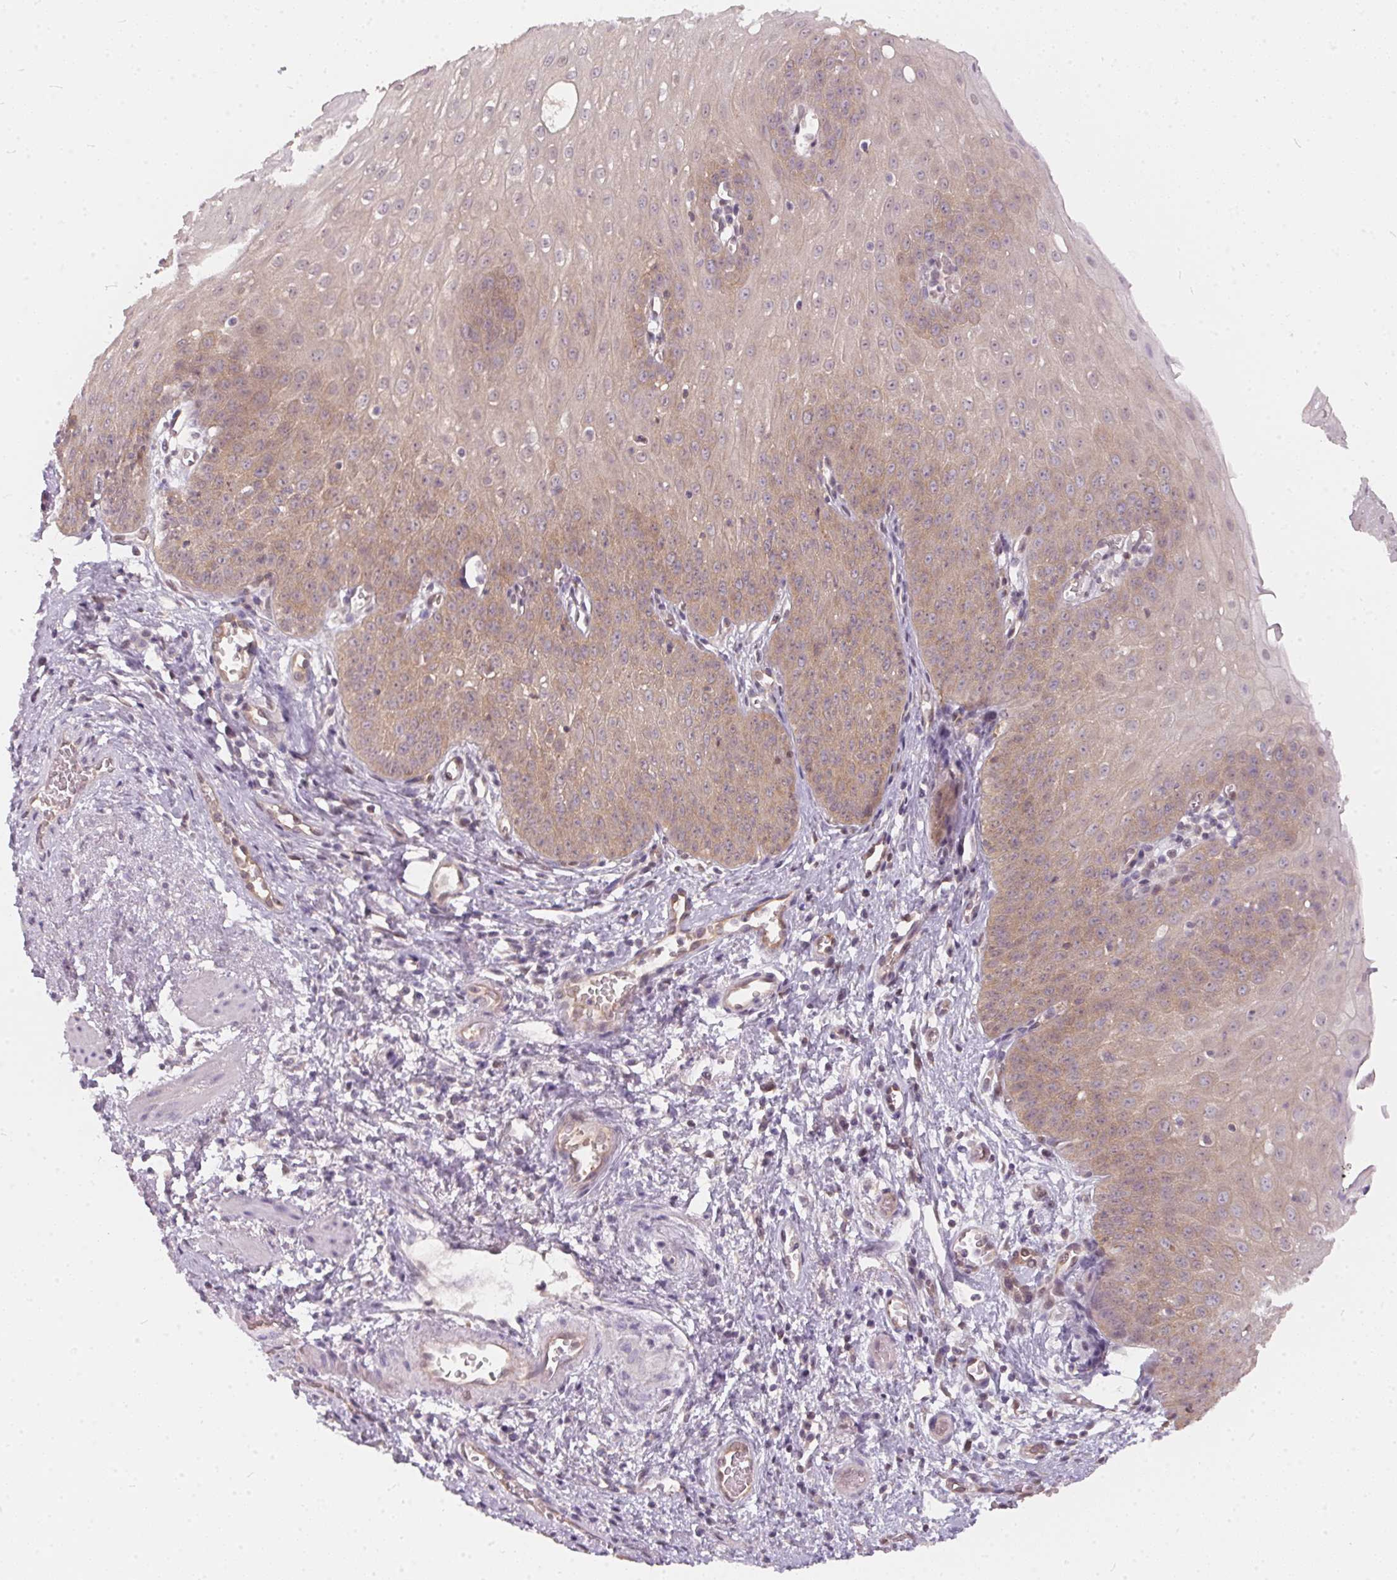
{"staining": {"intensity": "weak", "quantity": ">75%", "location": "cytoplasmic/membranous"}, "tissue": "esophagus", "cell_type": "Squamous epithelial cells", "image_type": "normal", "snomed": [{"axis": "morphology", "description": "Normal tissue, NOS"}, {"axis": "topography", "description": "Esophagus"}], "caption": "Normal esophagus was stained to show a protein in brown. There is low levels of weak cytoplasmic/membranous positivity in approximately >75% of squamous epithelial cells. The protein of interest is shown in brown color, while the nuclei are stained blue.", "gene": "BLMH", "patient": {"sex": "male", "age": 71}}